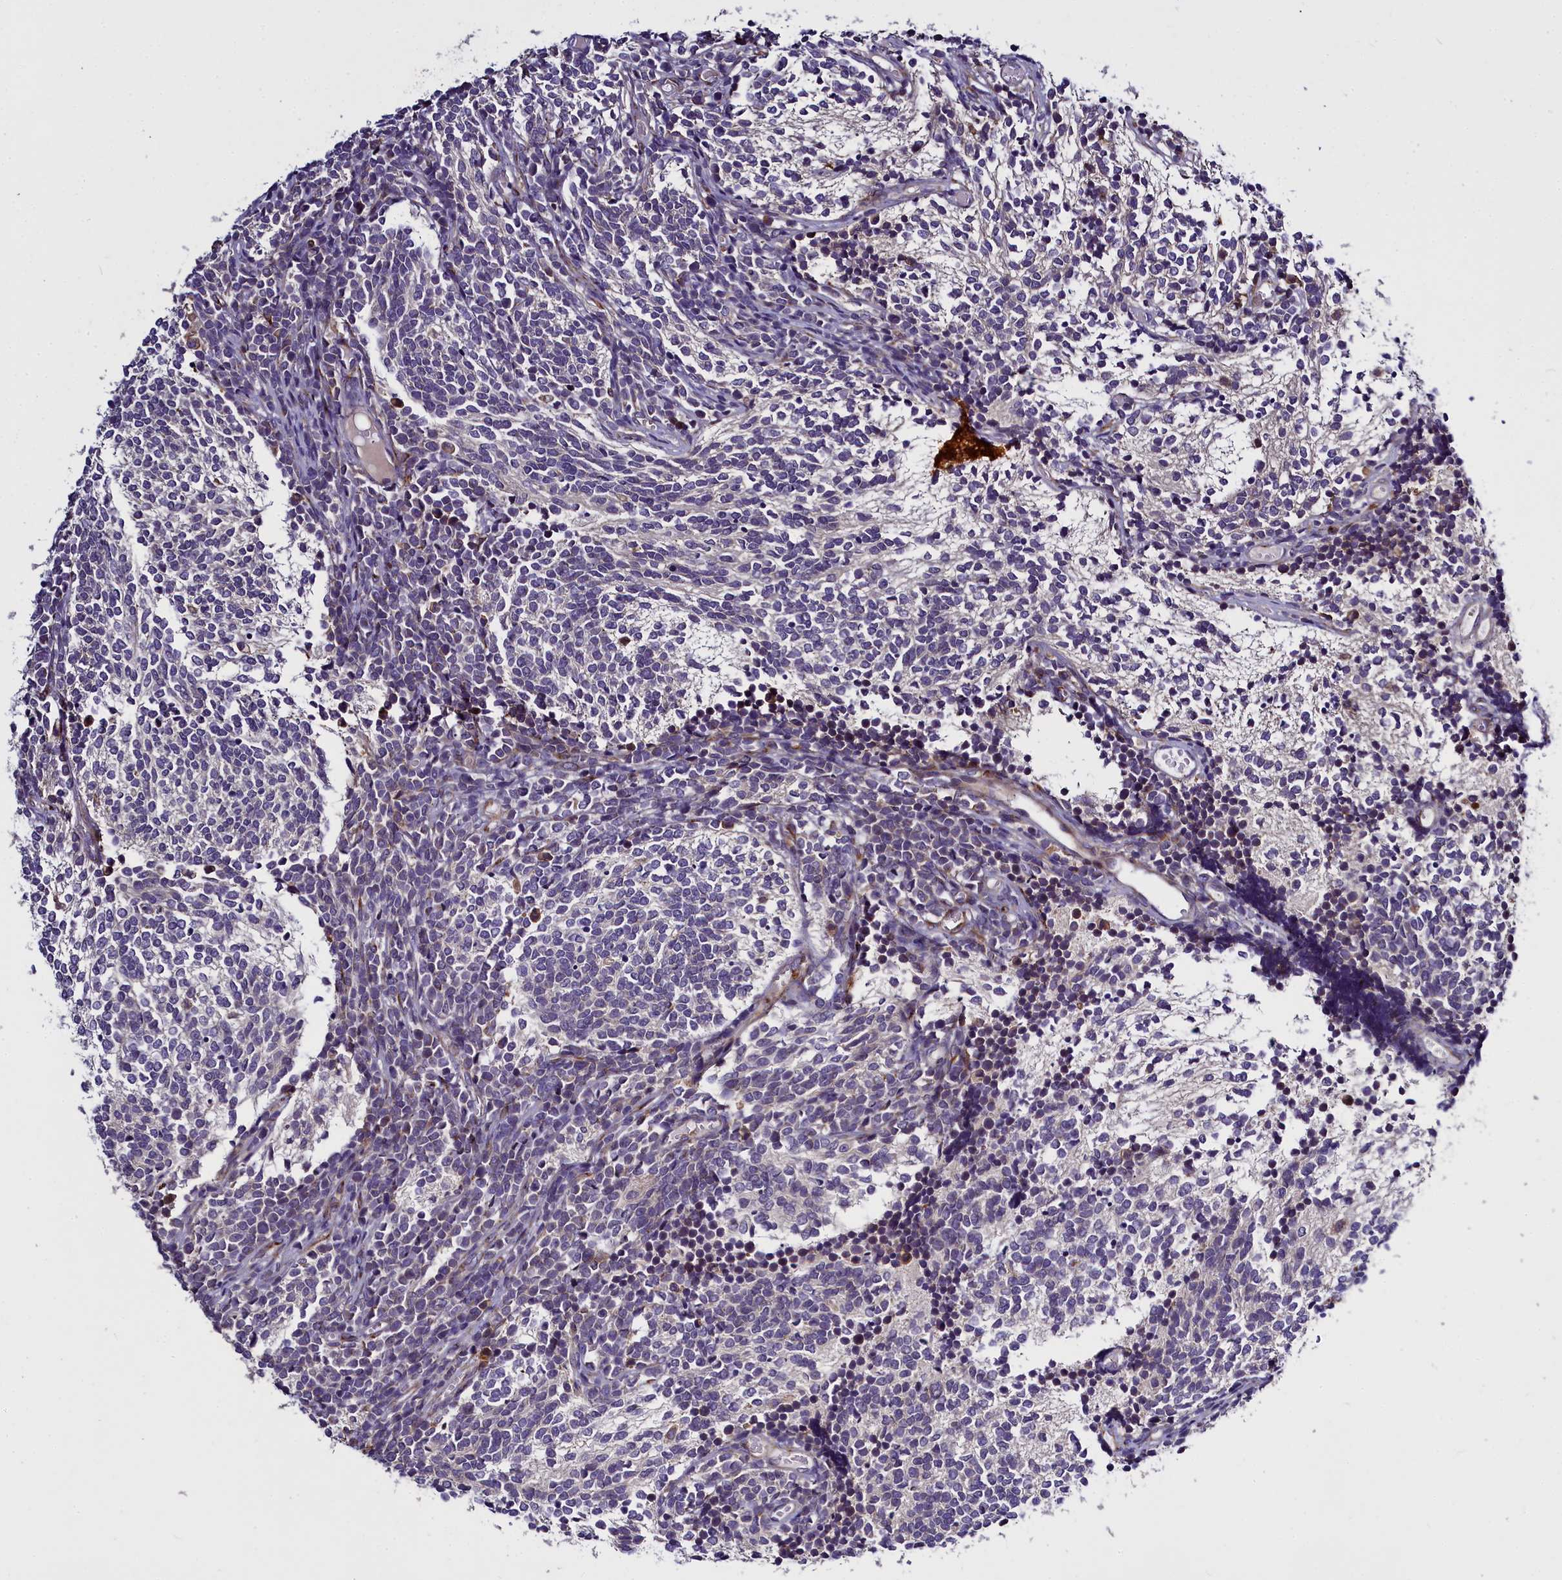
{"staining": {"intensity": "negative", "quantity": "none", "location": "none"}, "tissue": "glioma", "cell_type": "Tumor cells", "image_type": "cancer", "snomed": [{"axis": "morphology", "description": "Glioma, malignant, Low grade"}, {"axis": "topography", "description": "Brain"}], "caption": "A high-resolution image shows immunohistochemistry staining of malignant low-grade glioma, which demonstrates no significant positivity in tumor cells. (Brightfield microscopy of DAB (3,3'-diaminobenzidine) immunohistochemistry at high magnification).", "gene": "MRC2", "patient": {"sex": "female", "age": 1}}